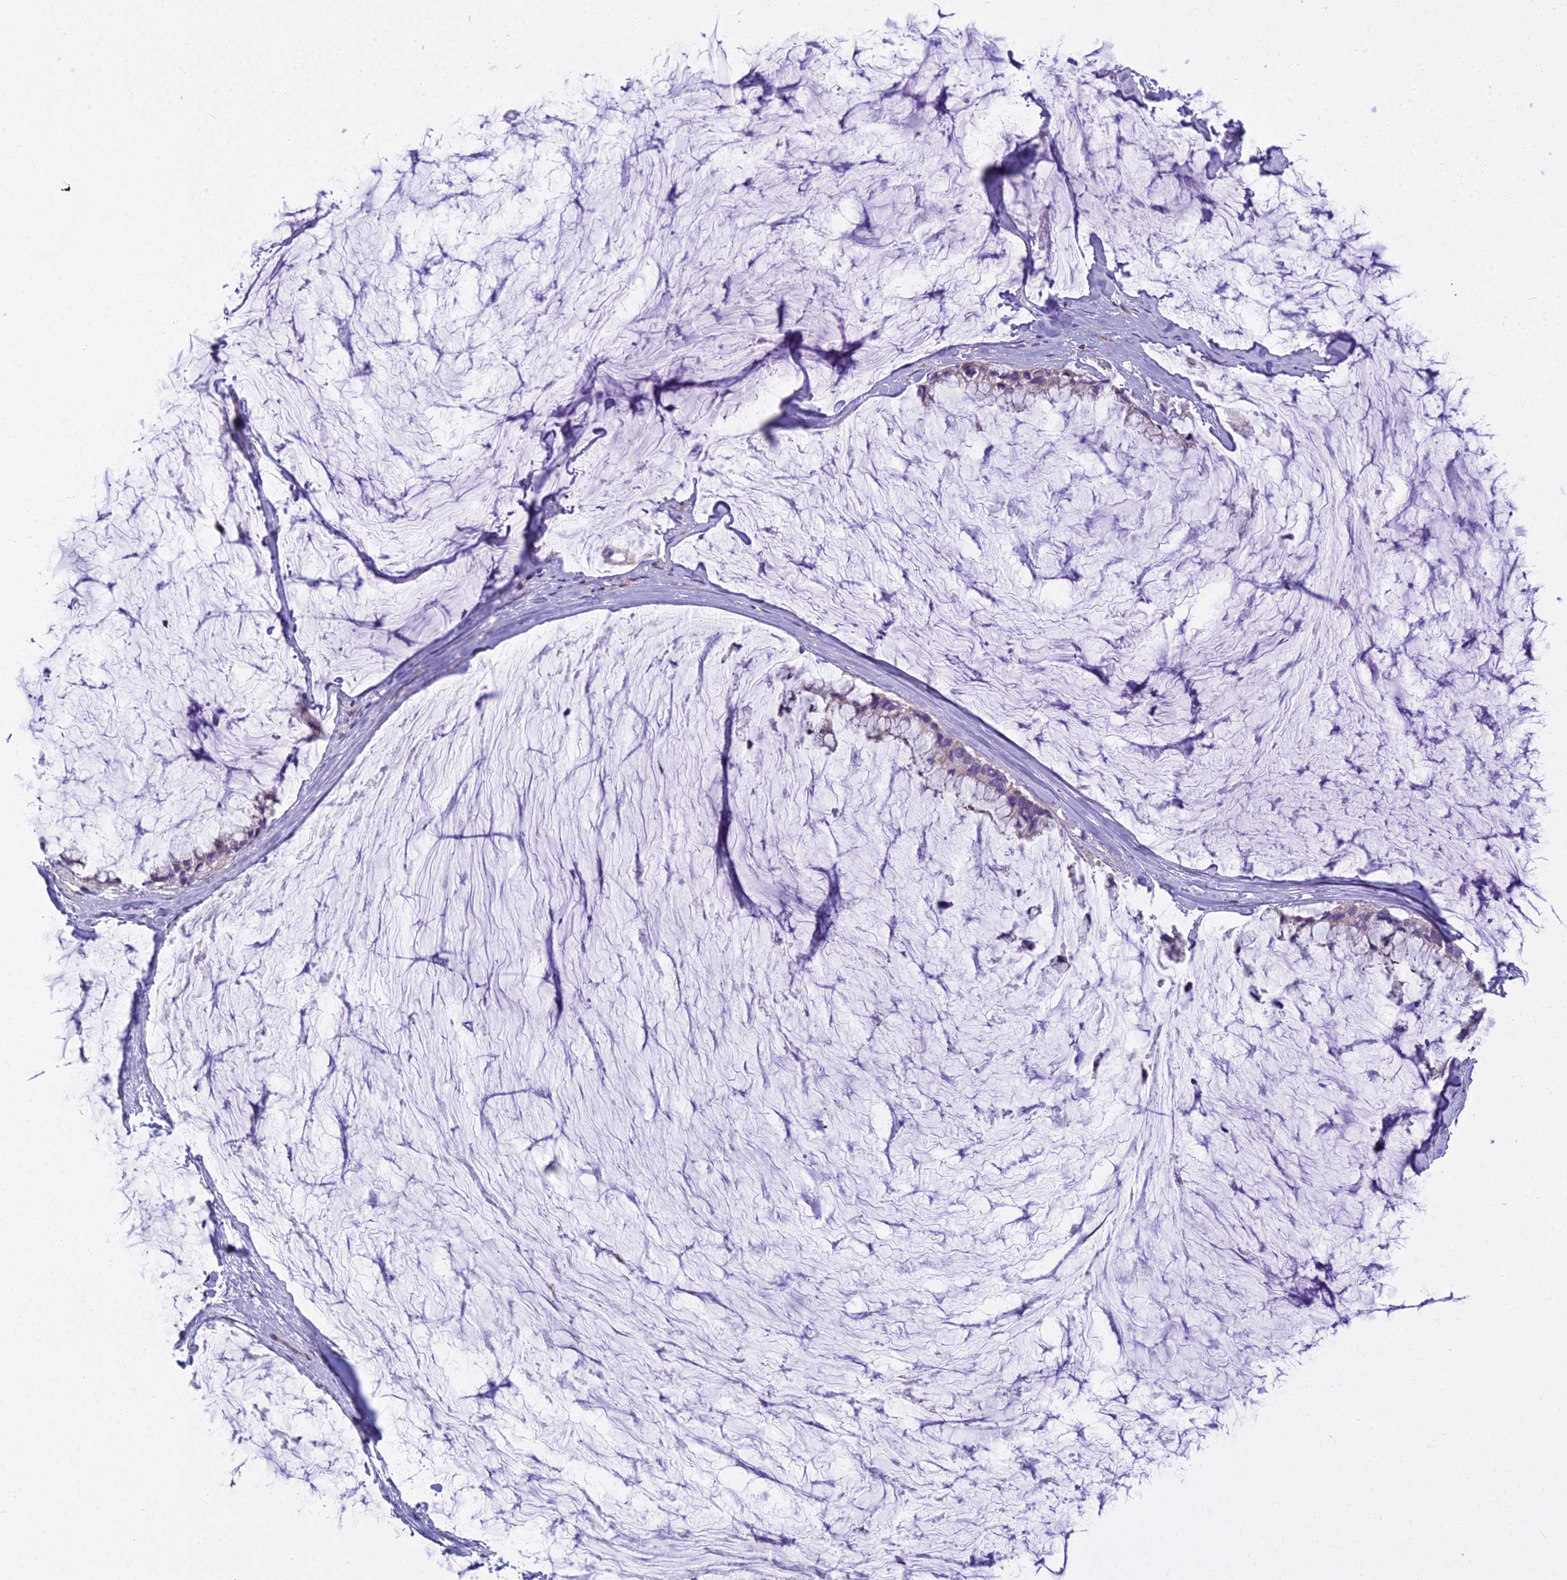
{"staining": {"intensity": "negative", "quantity": "none", "location": "none"}, "tissue": "ovarian cancer", "cell_type": "Tumor cells", "image_type": "cancer", "snomed": [{"axis": "morphology", "description": "Cystadenocarcinoma, mucinous, NOS"}, {"axis": "topography", "description": "Ovary"}], "caption": "Immunohistochemistry (IHC) histopathology image of human mucinous cystadenocarcinoma (ovarian) stained for a protein (brown), which reveals no staining in tumor cells.", "gene": "PCDHB14", "patient": {"sex": "female", "age": 39}}